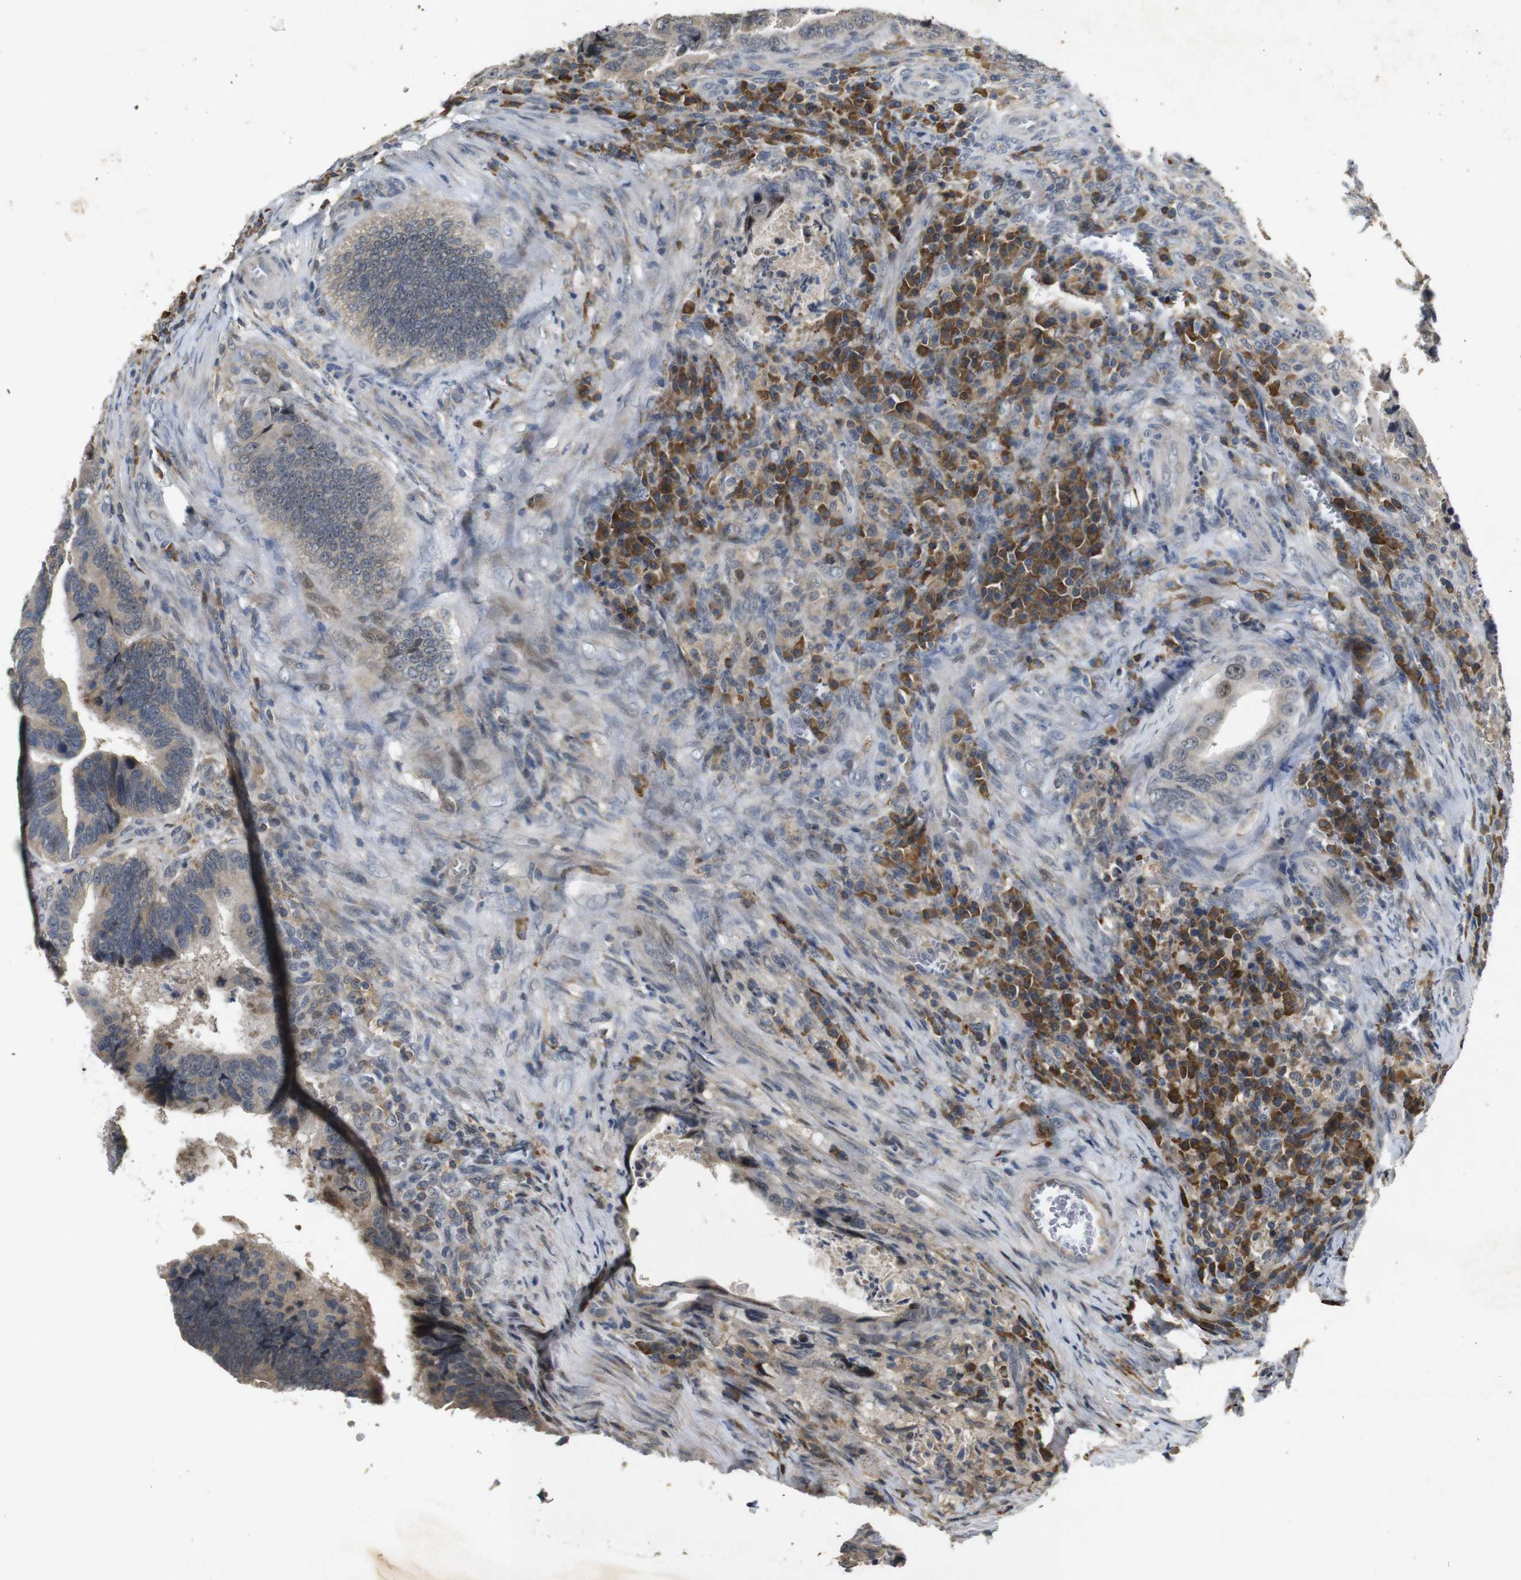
{"staining": {"intensity": "weak", "quantity": ">75%", "location": "cytoplasmic/membranous"}, "tissue": "colorectal cancer", "cell_type": "Tumor cells", "image_type": "cancer", "snomed": [{"axis": "morphology", "description": "Inflammation, NOS"}, {"axis": "morphology", "description": "Adenocarcinoma, NOS"}, {"axis": "topography", "description": "Colon"}], "caption": "Tumor cells display low levels of weak cytoplasmic/membranous positivity in approximately >75% of cells in colorectal cancer.", "gene": "MAGI2", "patient": {"sex": "male", "age": 72}}